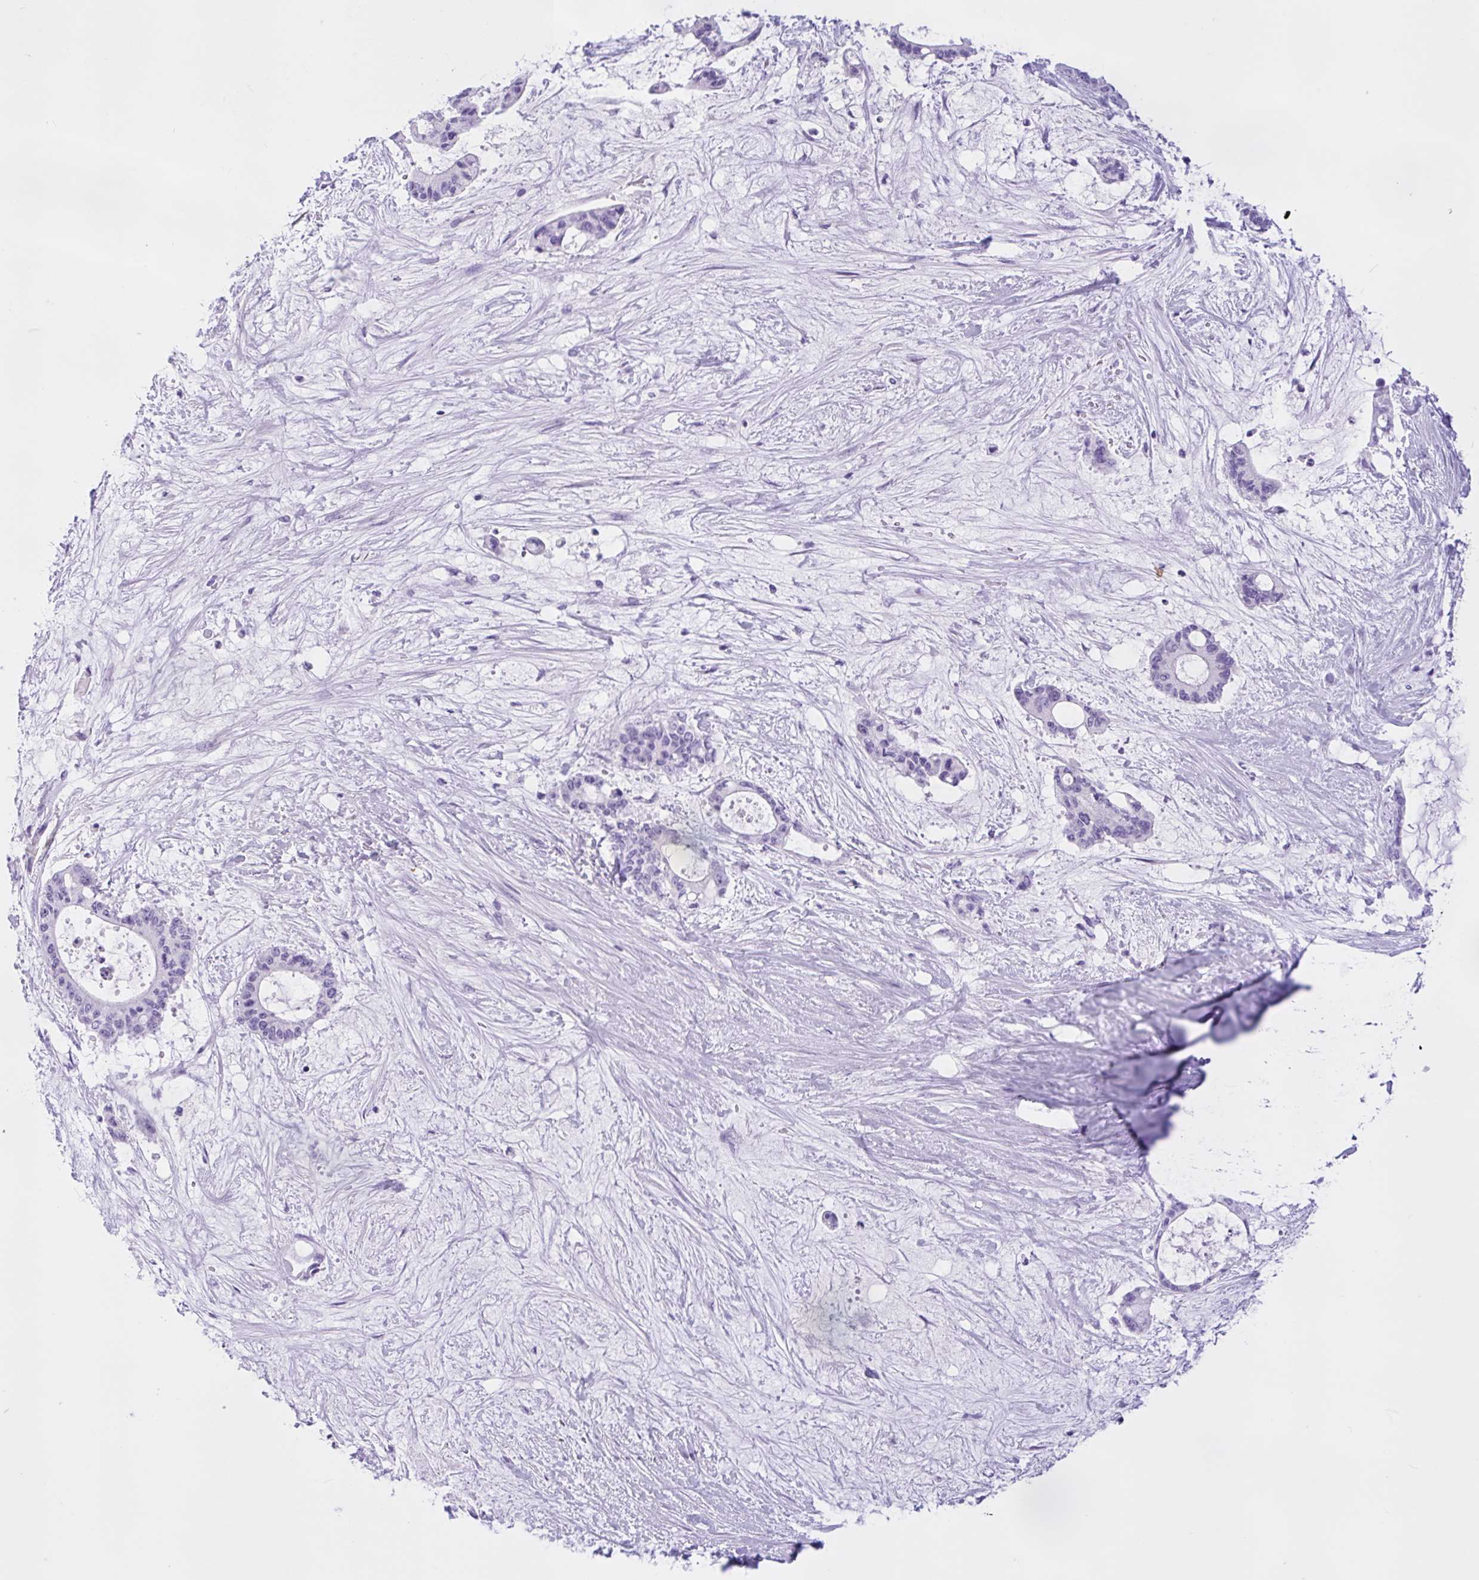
{"staining": {"intensity": "negative", "quantity": "none", "location": "none"}, "tissue": "liver cancer", "cell_type": "Tumor cells", "image_type": "cancer", "snomed": [{"axis": "morphology", "description": "Normal tissue, NOS"}, {"axis": "morphology", "description": "Cholangiocarcinoma"}, {"axis": "topography", "description": "Liver"}, {"axis": "topography", "description": "Peripheral nerve tissue"}], "caption": "The photomicrograph displays no significant expression in tumor cells of liver cancer. The staining was performed using DAB to visualize the protein expression in brown, while the nuclei were stained in blue with hematoxylin (Magnification: 20x).", "gene": "ZNF319", "patient": {"sex": "female", "age": 73}}